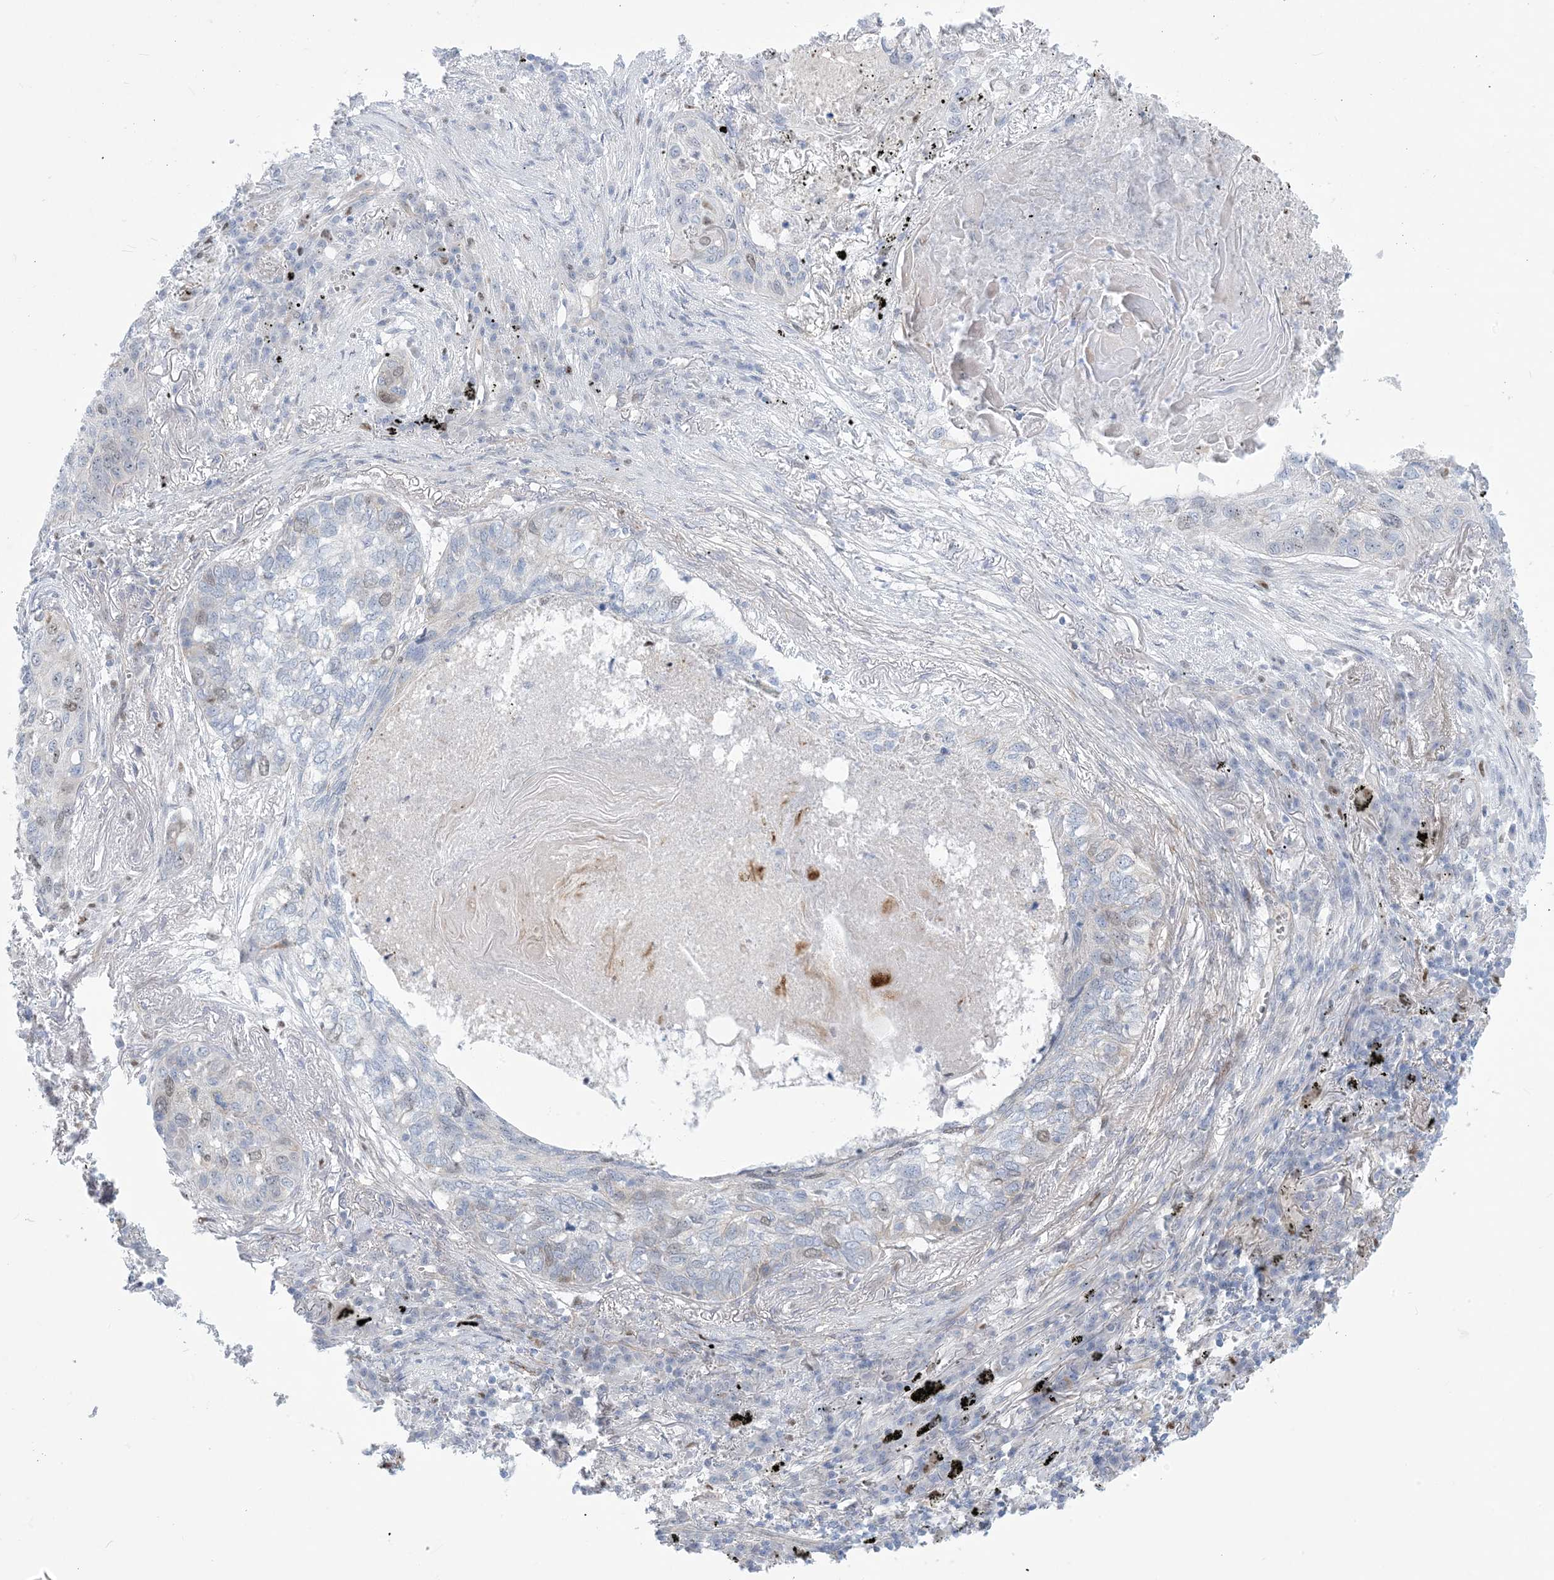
{"staining": {"intensity": "weak", "quantity": "<25%", "location": "nuclear"}, "tissue": "lung cancer", "cell_type": "Tumor cells", "image_type": "cancer", "snomed": [{"axis": "morphology", "description": "Squamous cell carcinoma, NOS"}, {"axis": "topography", "description": "Lung"}], "caption": "The micrograph shows no staining of tumor cells in lung cancer. (Stains: DAB (3,3'-diaminobenzidine) immunohistochemistry (IHC) with hematoxylin counter stain, Microscopy: brightfield microscopy at high magnification).", "gene": "MARS2", "patient": {"sex": "female", "age": 63}}